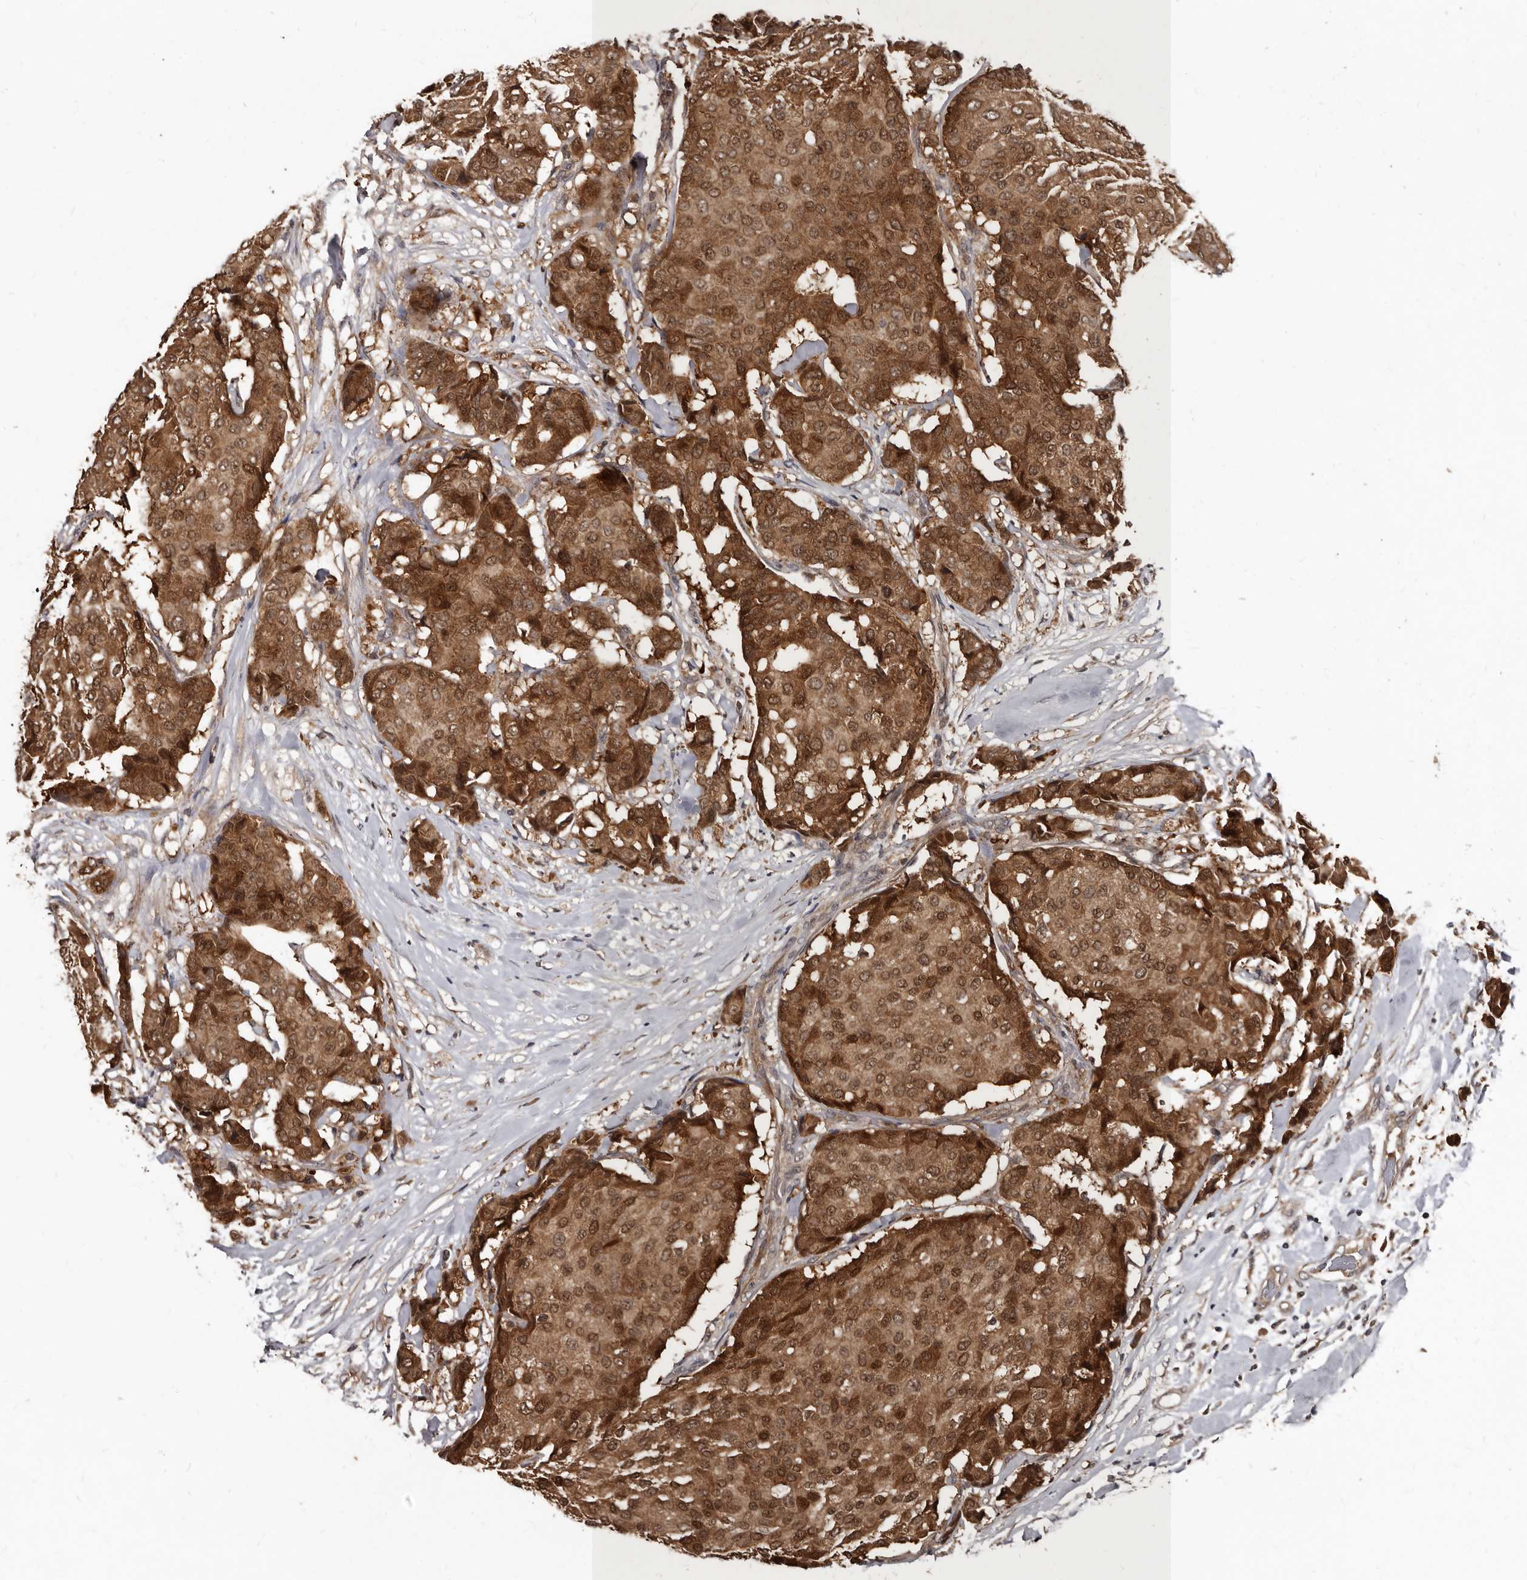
{"staining": {"intensity": "strong", "quantity": ">75%", "location": "cytoplasmic/membranous,nuclear"}, "tissue": "breast cancer", "cell_type": "Tumor cells", "image_type": "cancer", "snomed": [{"axis": "morphology", "description": "Duct carcinoma"}, {"axis": "topography", "description": "Breast"}], "caption": "DAB immunohistochemical staining of breast cancer exhibits strong cytoplasmic/membranous and nuclear protein staining in about >75% of tumor cells.", "gene": "PMVK", "patient": {"sex": "female", "age": 75}}